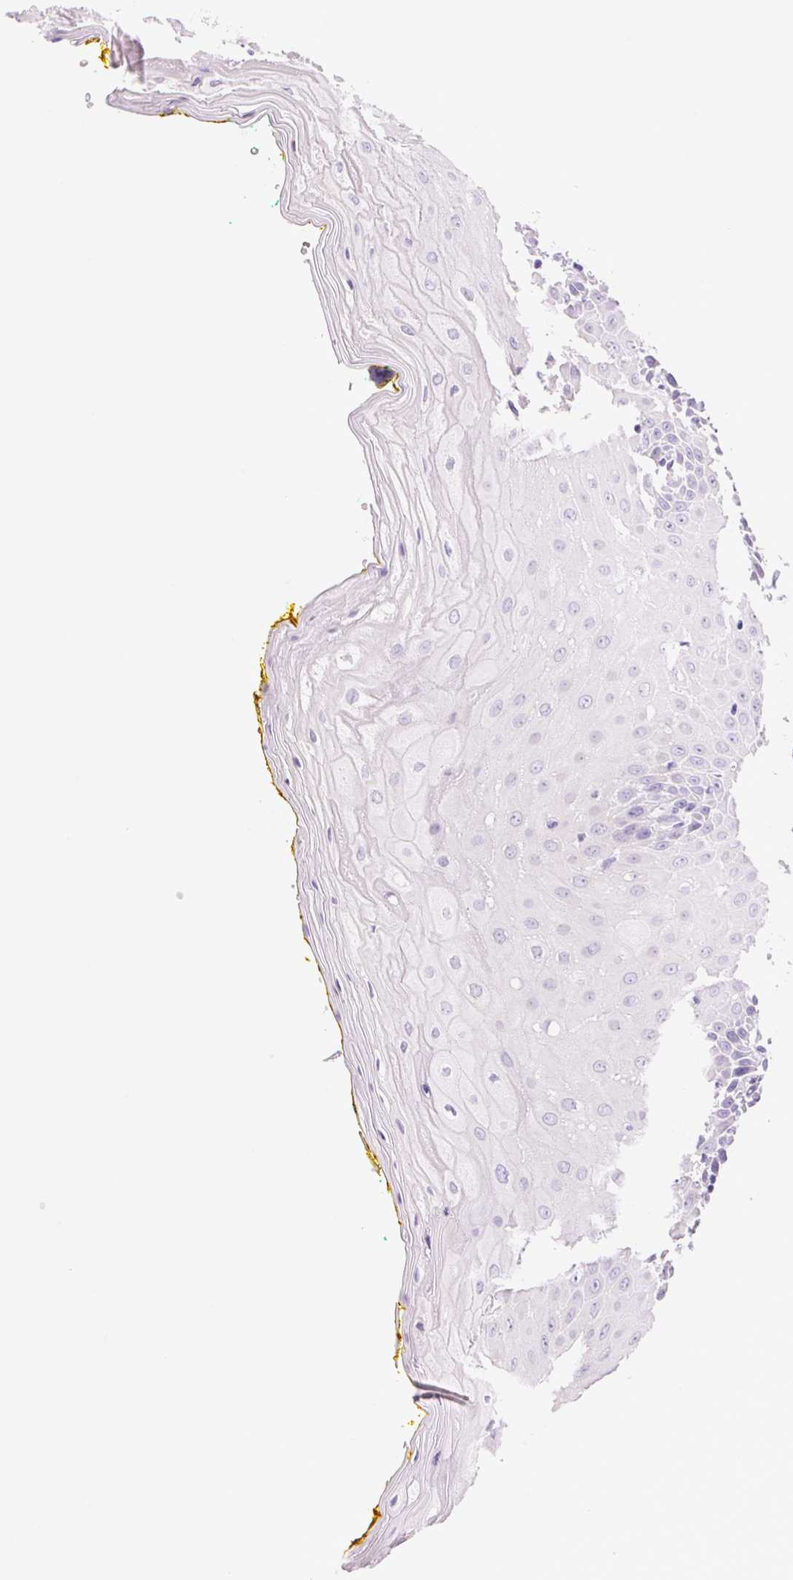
{"staining": {"intensity": "negative", "quantity": "none", "location": "none"}, "tissue": "oral mucosa", "cell_type": "Squamous epithelial cells", "image_type": "normal", "snomed": [{"axis": "morphology", "description": "Normal tissue, NOS"}, {"axis": "morphology", "description": "Squamous cell carcinoma, NOS"}, {"axis": "topography", "description": "Oral tissue"}, {"axis": "topography", "description": "Head-Neck"}], "caption": "The IHC image has no significant expression in squamous epithelial cells of oral mucosa. (Brightfield microscopy of DAB (3,3'-diaminobenzidine) immunohistochemistry at high magnification).", "gene": "DHCR24", "patient": {"sex": "female", "age": 70}}